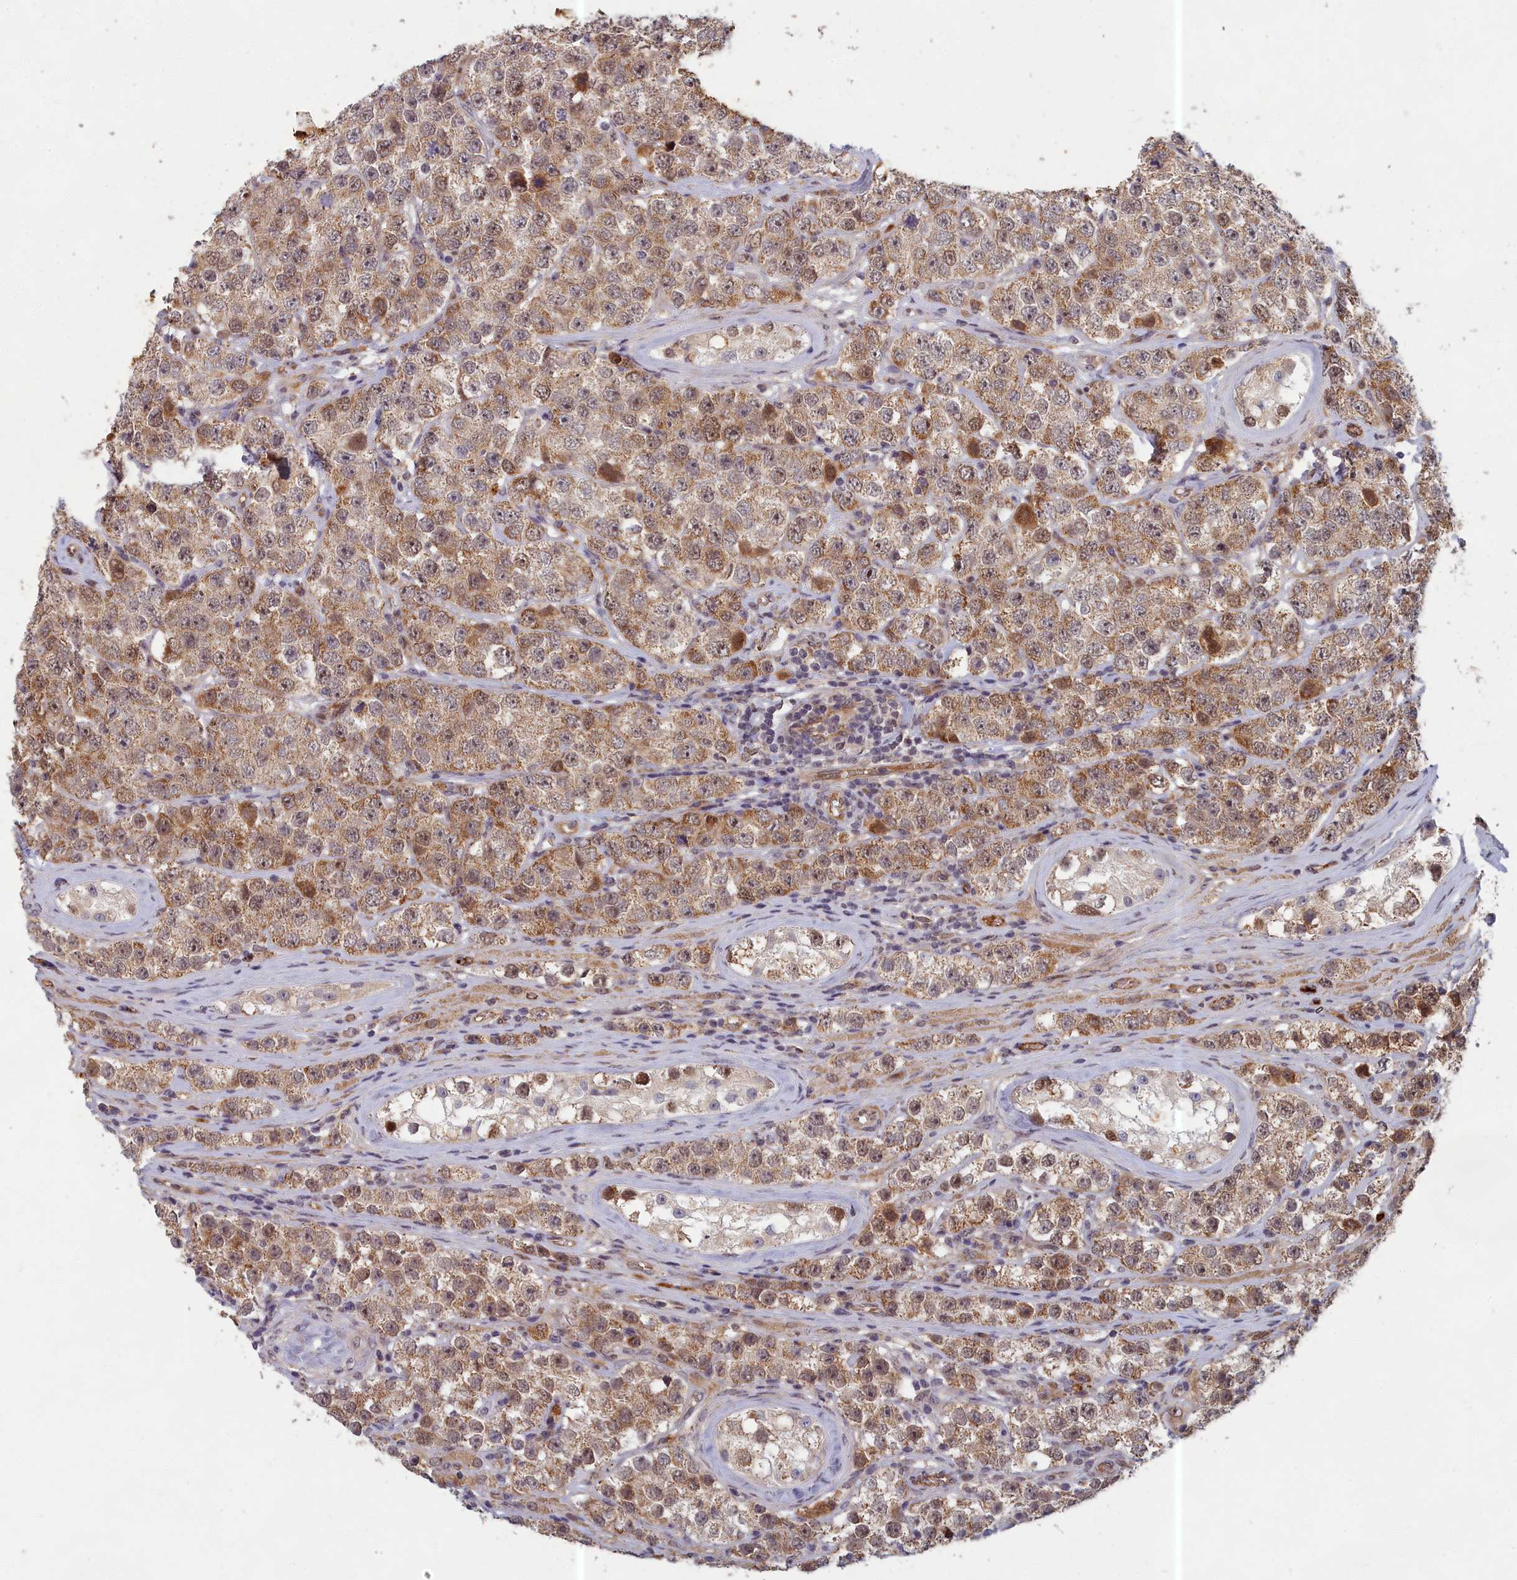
{"staining": {"intensity": "moderate", "quantity": ">75%", "location": "cytoplasmic/membranous"}, "tissue": "testis cancer", "cell_type": "Tumor cells", "image_type": "cancer", "snomed": [{"axis": "morphology", "description": "Seminoma, NOS"}, {"axis": "topography", "description": "Testis"}], "caption": "Protein expression analysis of testis seminoma demonstrates moderate cytoplasmic/membranous expression in approximately >75% of tumor cells.", "gene": "EARS2", "patient": {"sex": "male", "age": 28}}